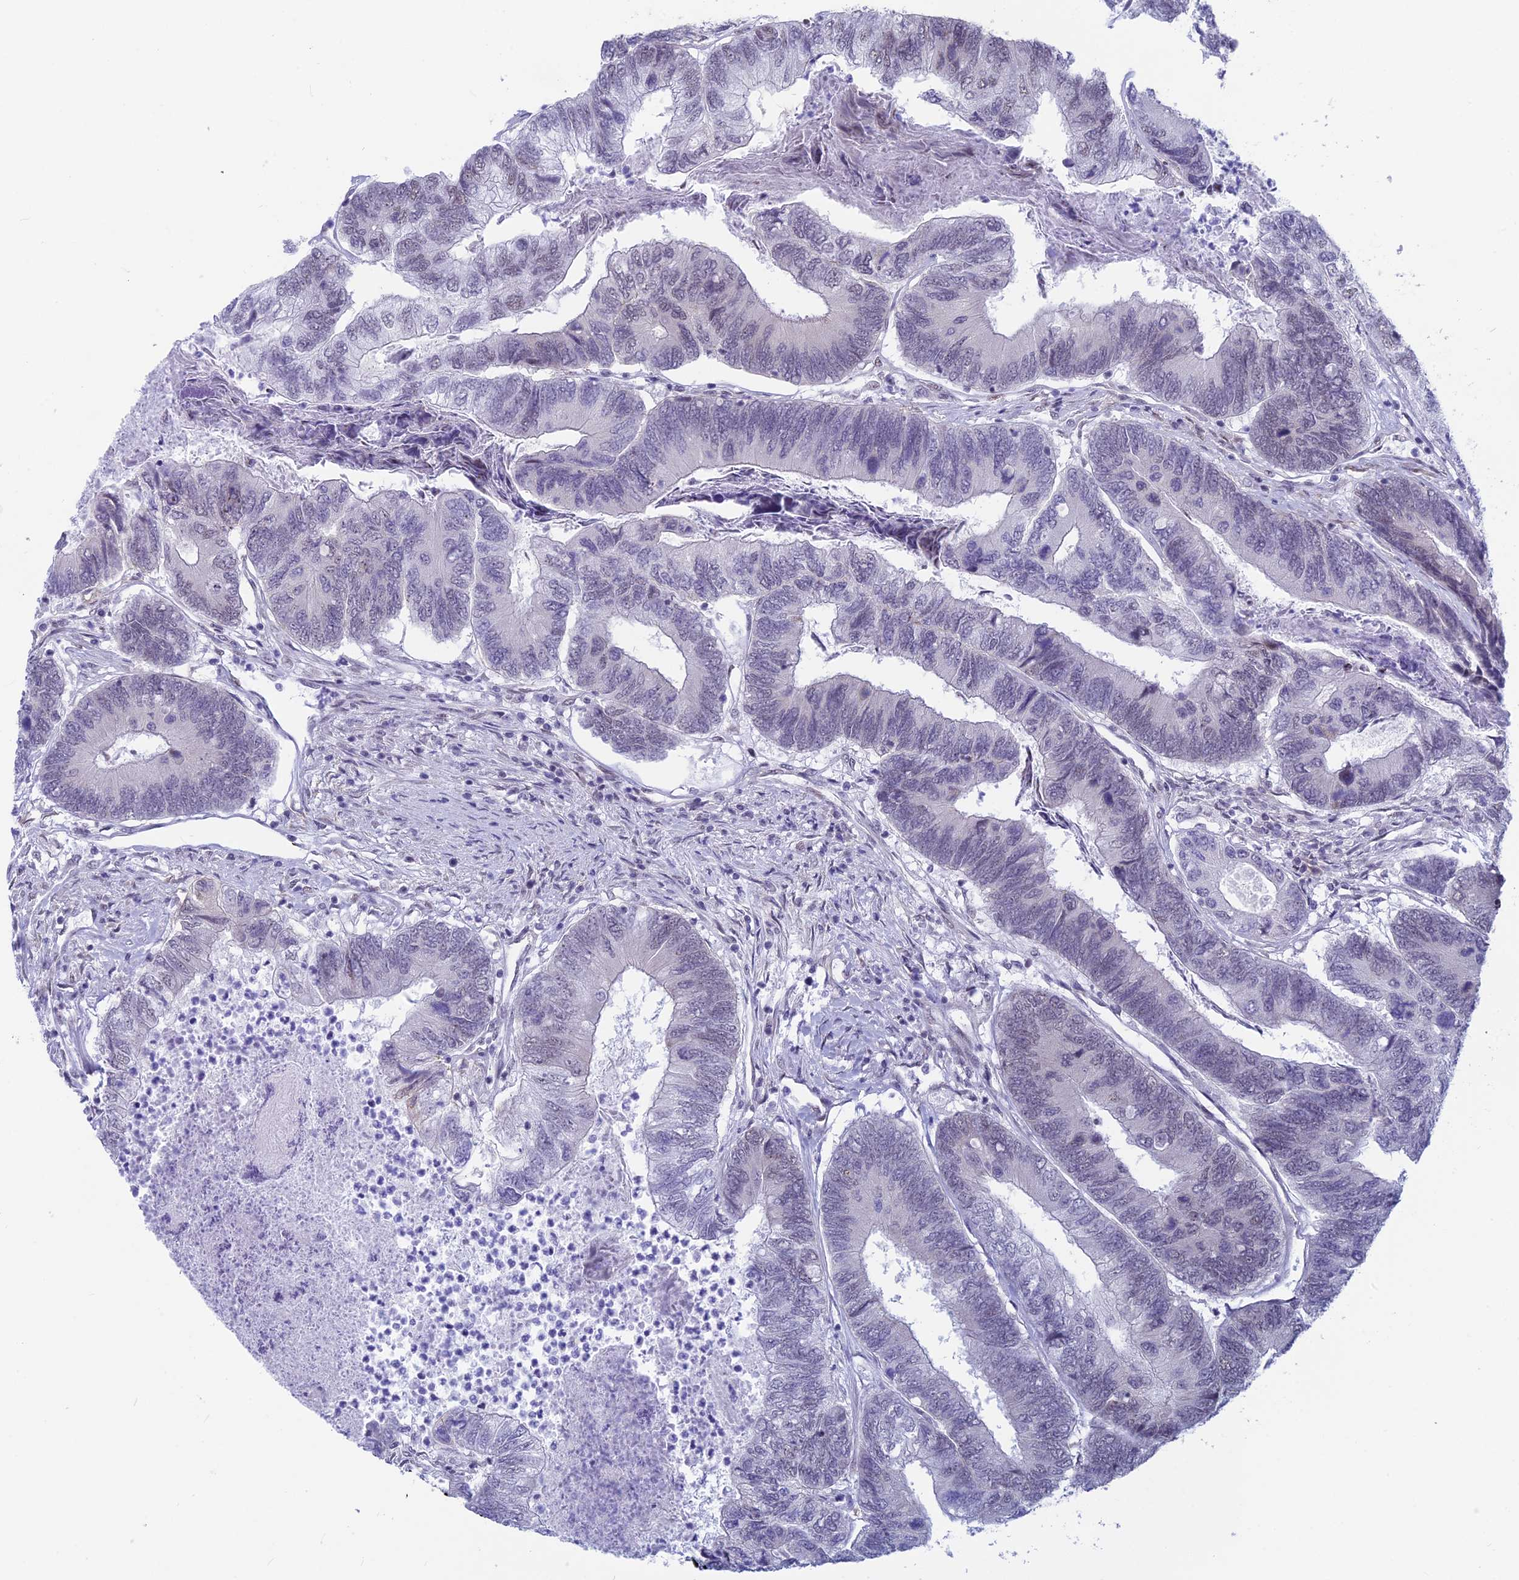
{"staining": {"intensity": "negative", "quantity": "none", "location": "none"}, "tissue": "colorectal cancer", "cell_type": "Tumor cells", "image_type": "cancer", "snomed": [{"axis": "morphology", "description": "Adenocarcinoma, NOS"}, {"axis": "topography", "description": "Colon"}], "caption": "This is a micrograph of immunohistochemistry (IHC) staining of colorectal cancer, which shows no staining in tumor cells.", "gene": "SRSF5", "patient": {"sex": "female", "age": 67}}